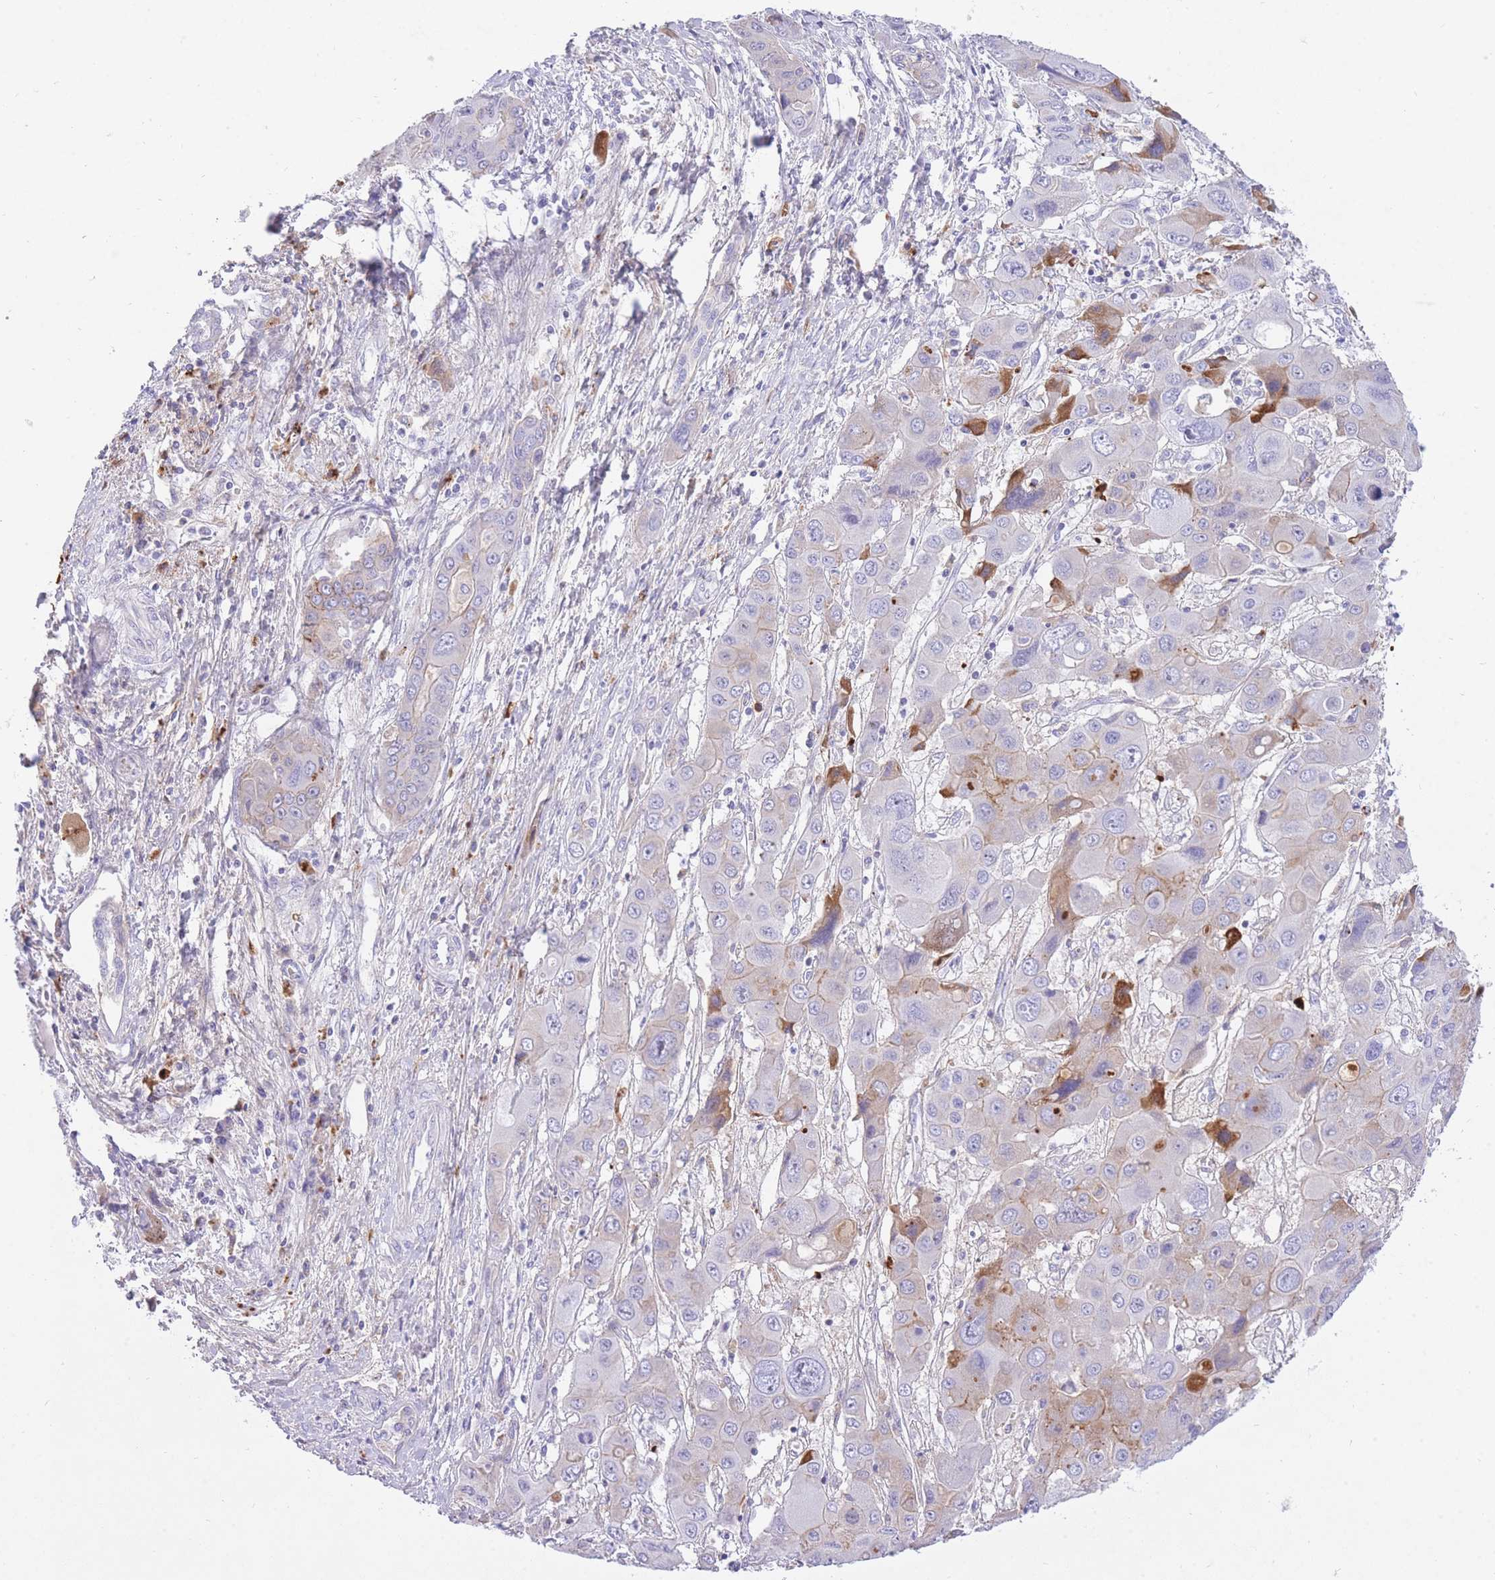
{"staining": {"intensity": "weak", "quantity": "<25%", "location": "cytoplasmic/membranous"}, "tissue": "liver cancer", "cell_type": "Tumor cells", "image_type": "cancer", "snomed": [{"axis": "morphology", "description": "Cholangiocarcinoma"}, {"axis": "topography", "description": "Liver"}], "caption": "Liver cholangiocarcinoma was stained to show a protein in brown. There is no significant staining in tumor cells.", "gene": "HRG", "patient": {"sex": "male", "age": 67}}